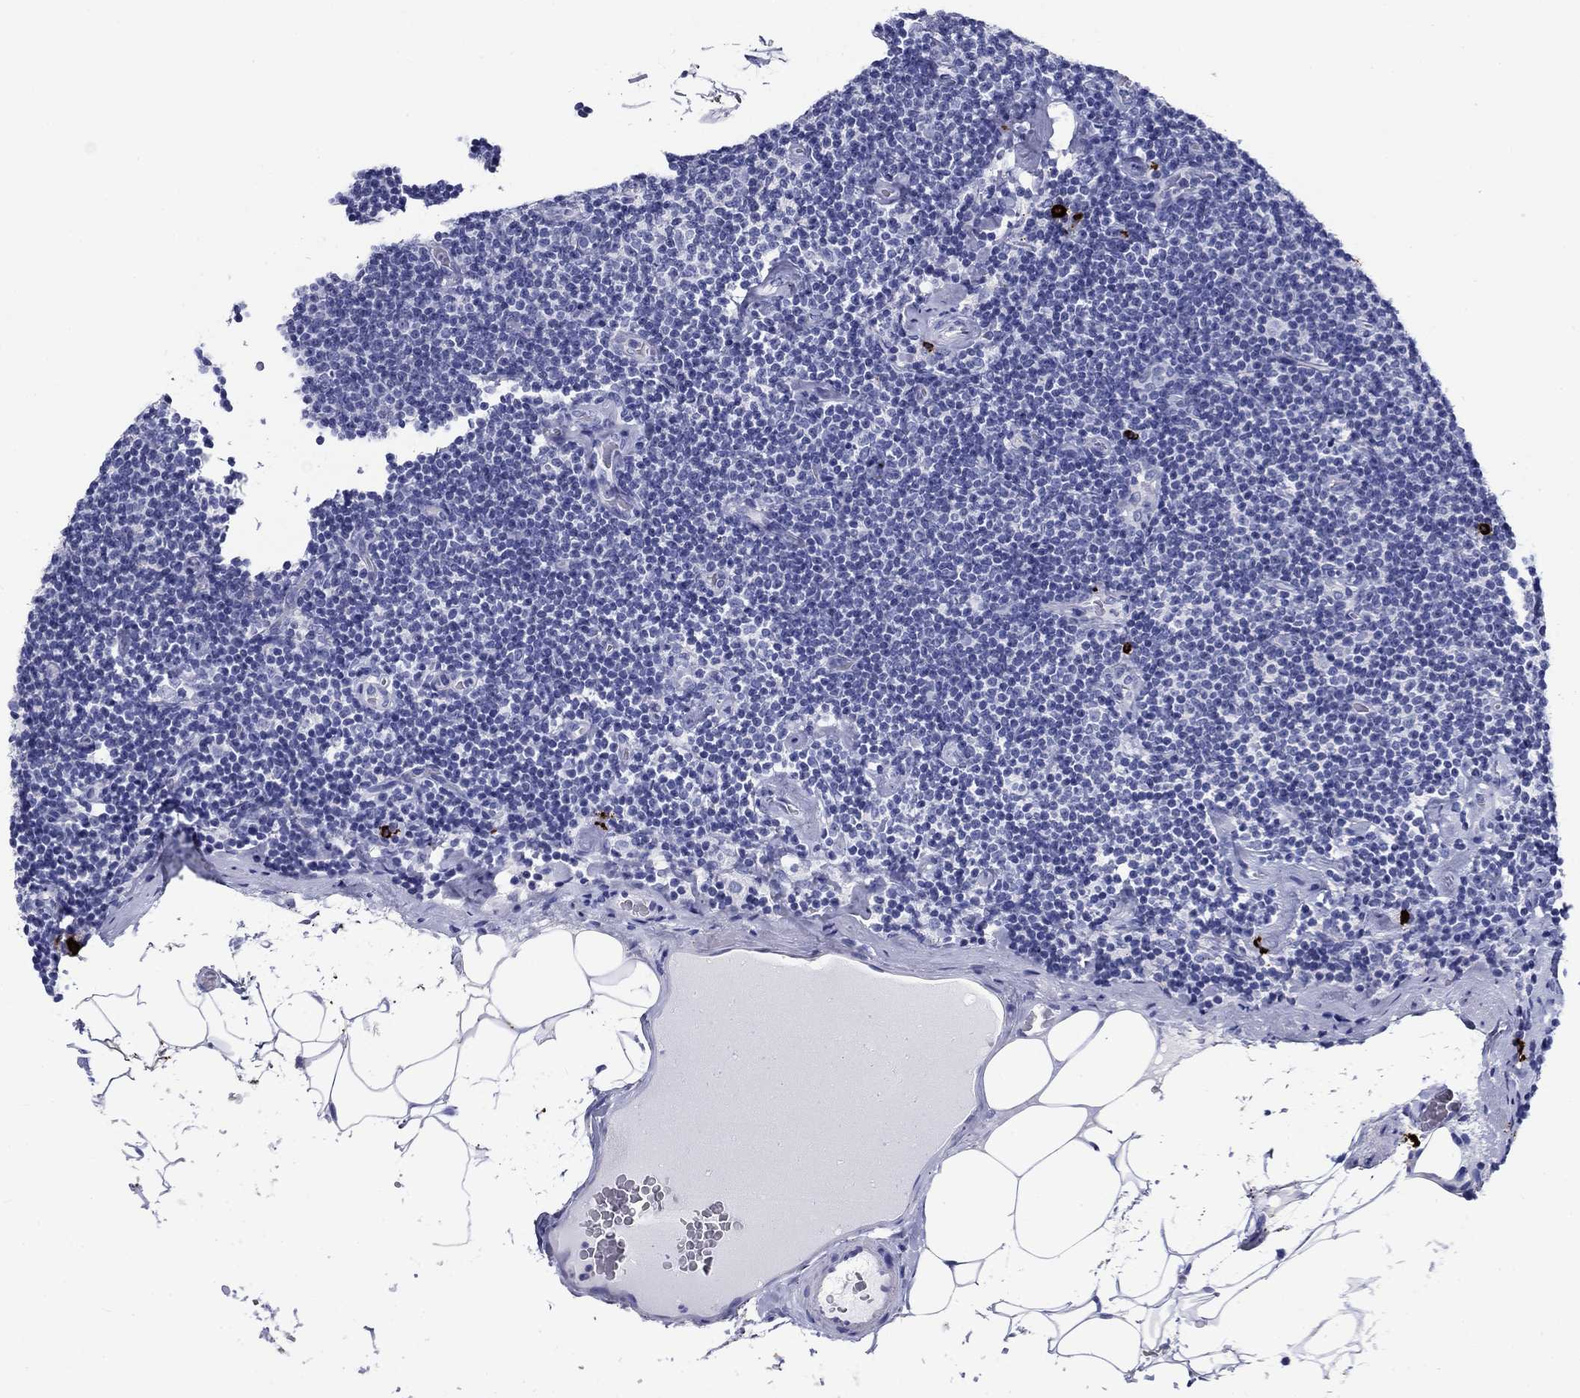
{"staining": {"intensity": "negative", "quantity": "none", "location": "none"}, "tissue": "lymphoma", "cell_type": "Tumor cells", "image_type": "cancer", "snomed": [{"axis": "morphology", "description": "Malignant lymphoma, non-Hodgkin's type, Low grade"}, {"axis": "topography", "description": "Lymph node"}], "caption": "The immunohistochemistry (IHC) histopathology image has no significant expression in tumor cells of lymphoma tissue.", "gene": "CD40LG", "patient": {"sex": "male", "age": 81}}